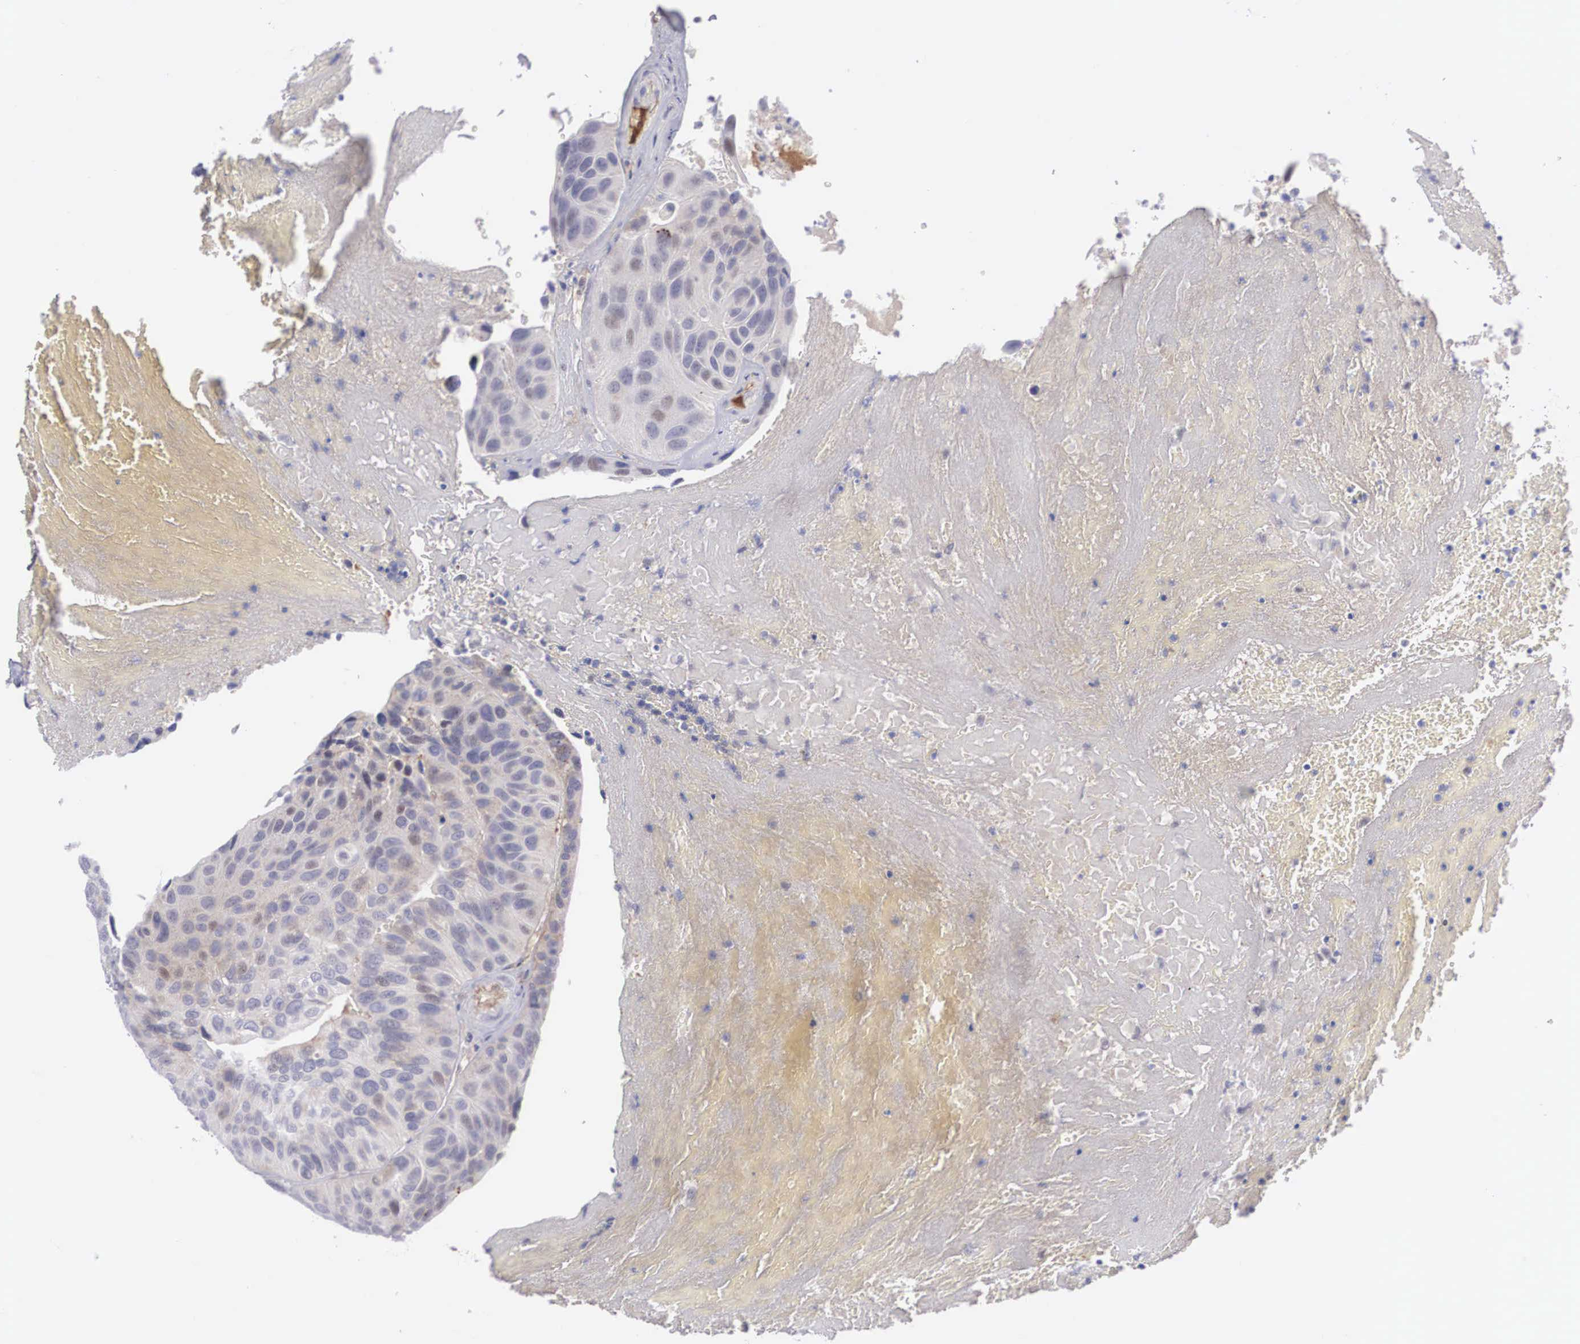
{"staining": {"intensity": "weak", "quantity": "<25%", "location": "cytoplasmic/membranous,nuclear"}, "tissue": "urothelial cancer", "cell_type": "Tumor cells", "image_type": "cancer", "snomed": [{"axis": "morphology", "description": "Urothelial carcinoma, High grade"}, {"axis": "topography", "description": "Urinary bladder"}], "caption": "There is no significant positivity in tumor cells of urothelial cancer. (DAB (3,3'-diaminobenzidine) immunohistochemistry with hematoxylin counter stain).", "gene": "RBPJ", "patient": {"sex": "male", "age": 66}}